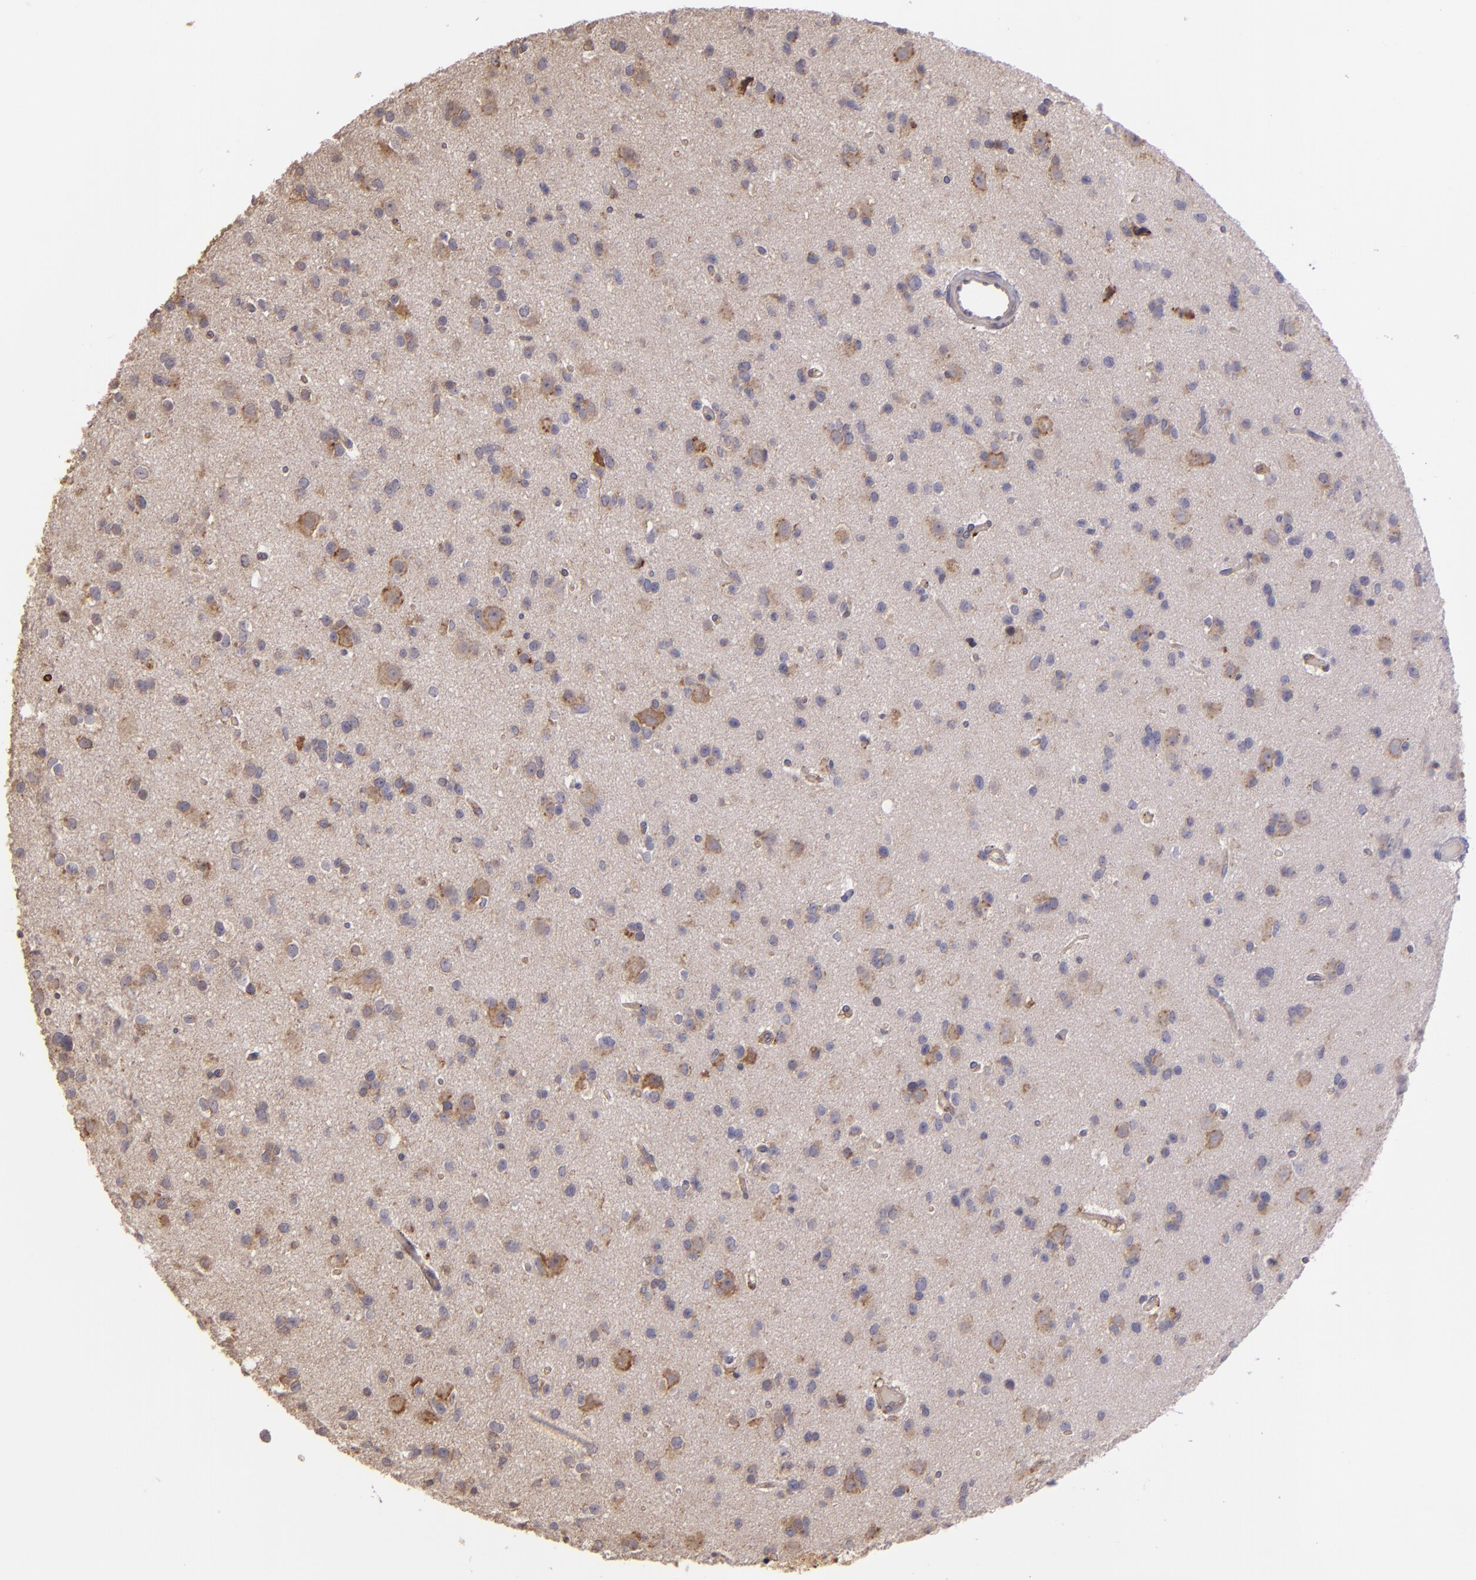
{"staining": {"intensity": "moderate", "quantity": ">75%", "location": "cytoplasmic/membranous"}, "tissue": "glioma", "cell_type": "Tumor cells", "image_type": "cancer", "snomed": [{"axis": "morphology", "description": "Glioma, malignant, Low grade"}, {"axis": "topography", "description": "Brain"}], "caption": "Tumor cells demonstrate medium levels of moderate cytoplasmic/membranous positivity in approximately >75% of cells in human glioma.", "gene": "ECE1", "patient": {"sex": "male", "age": 42}}